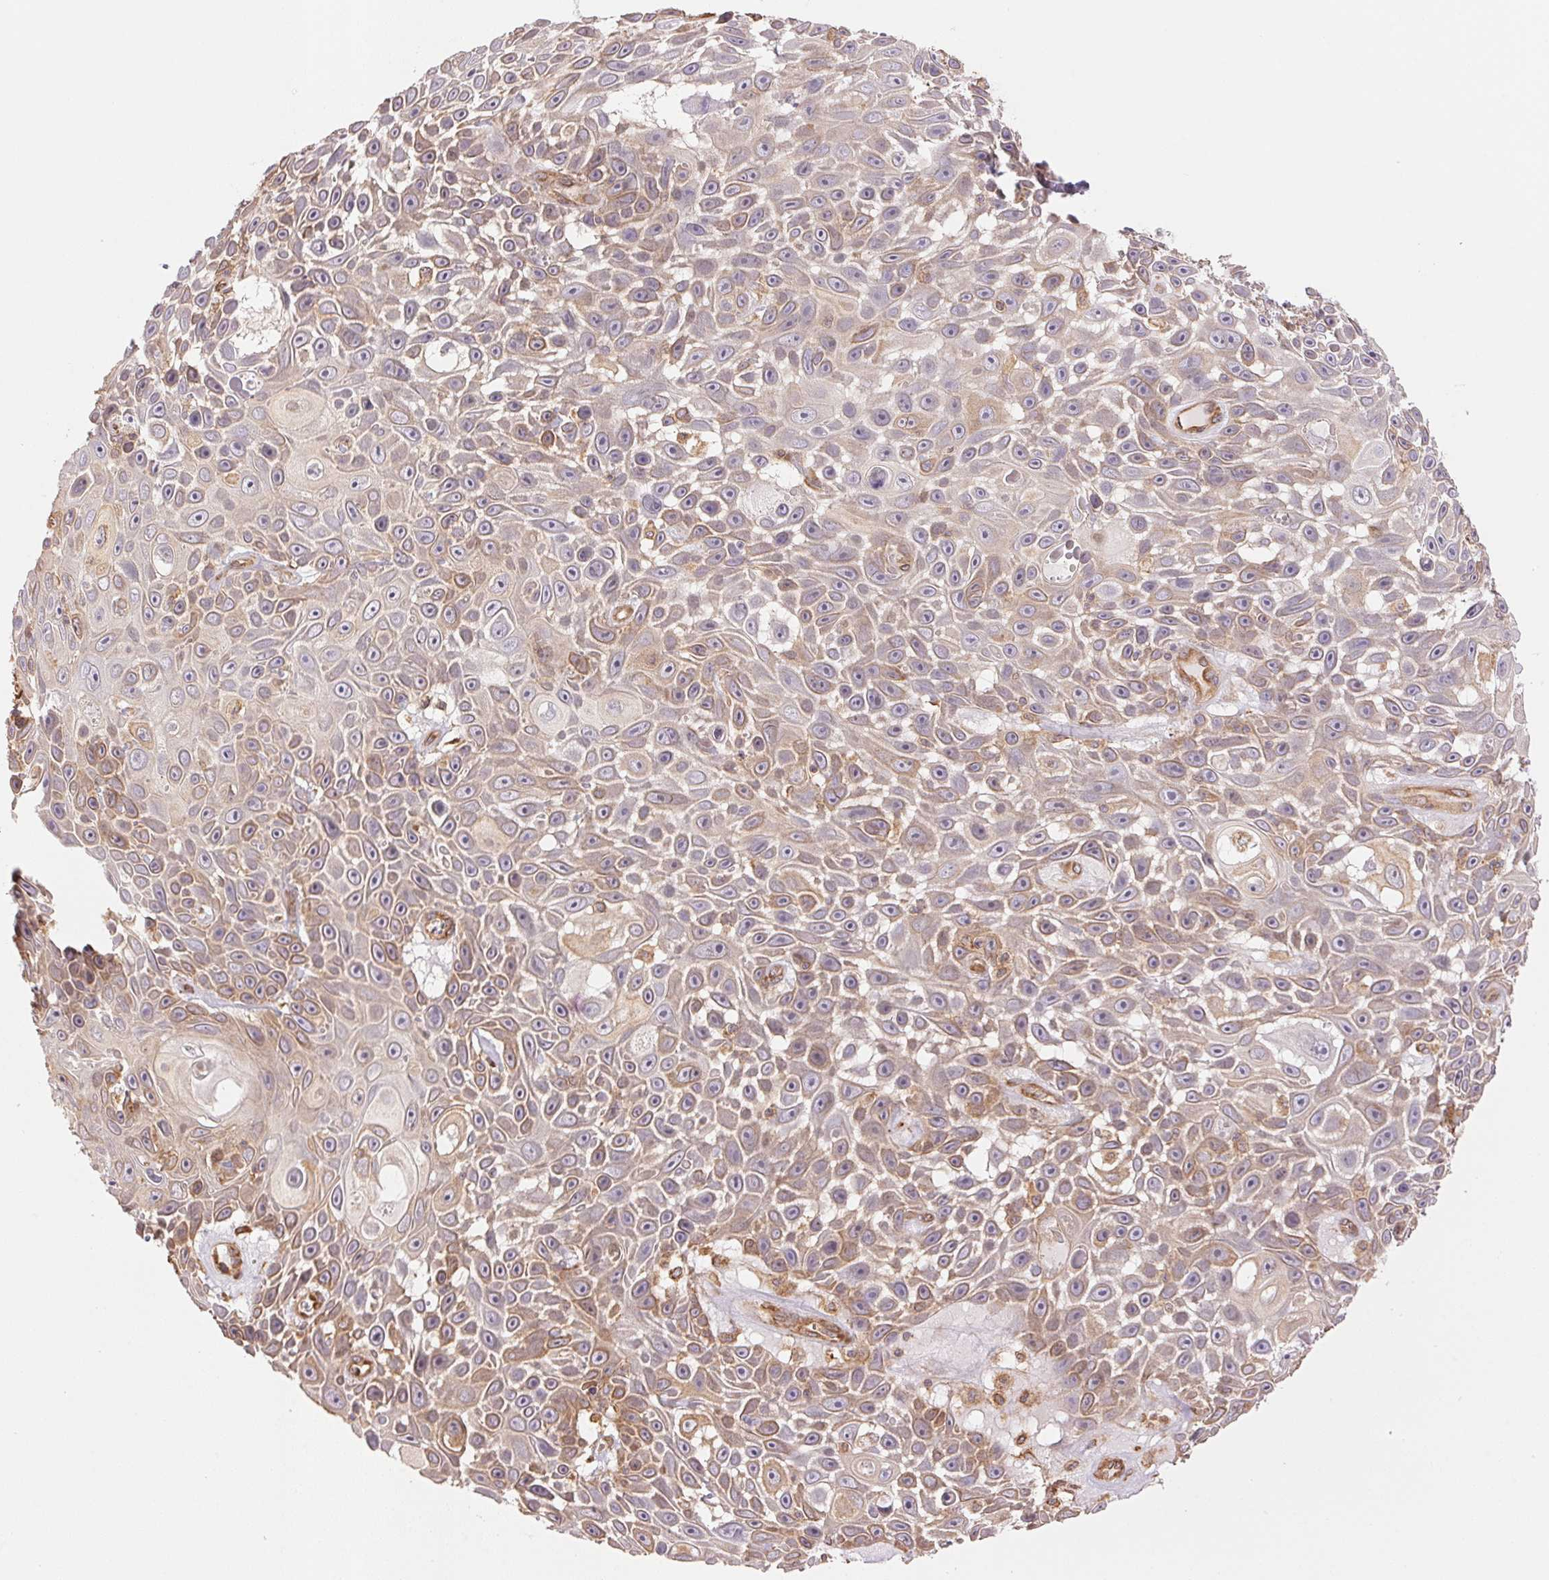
{"staining": {"intensity": "weak", "quantity": "<25%", "location": "cytoplasmic/membranous"}, "tissue": "skin cancer", "cell_type": "Tumor cells", "image_type": "cancer", "snomed": [{"axis": "morphology", "description": "Squamous cell carcinoma, NOS"}, {"axis": "topography", "description": "Skin"}], "caption": "High magnification brightfield microscopy of squamous cell carcinoma (skin) stained with DAB (3,3'-diaminobenzidine) (brown) and counterstained with hematoxylin (blue): tumor cells show no significant expression. Nuclei are stained in blue.", "gene": "C6orf163", "patient": {"sex": "male", "age": 82}}